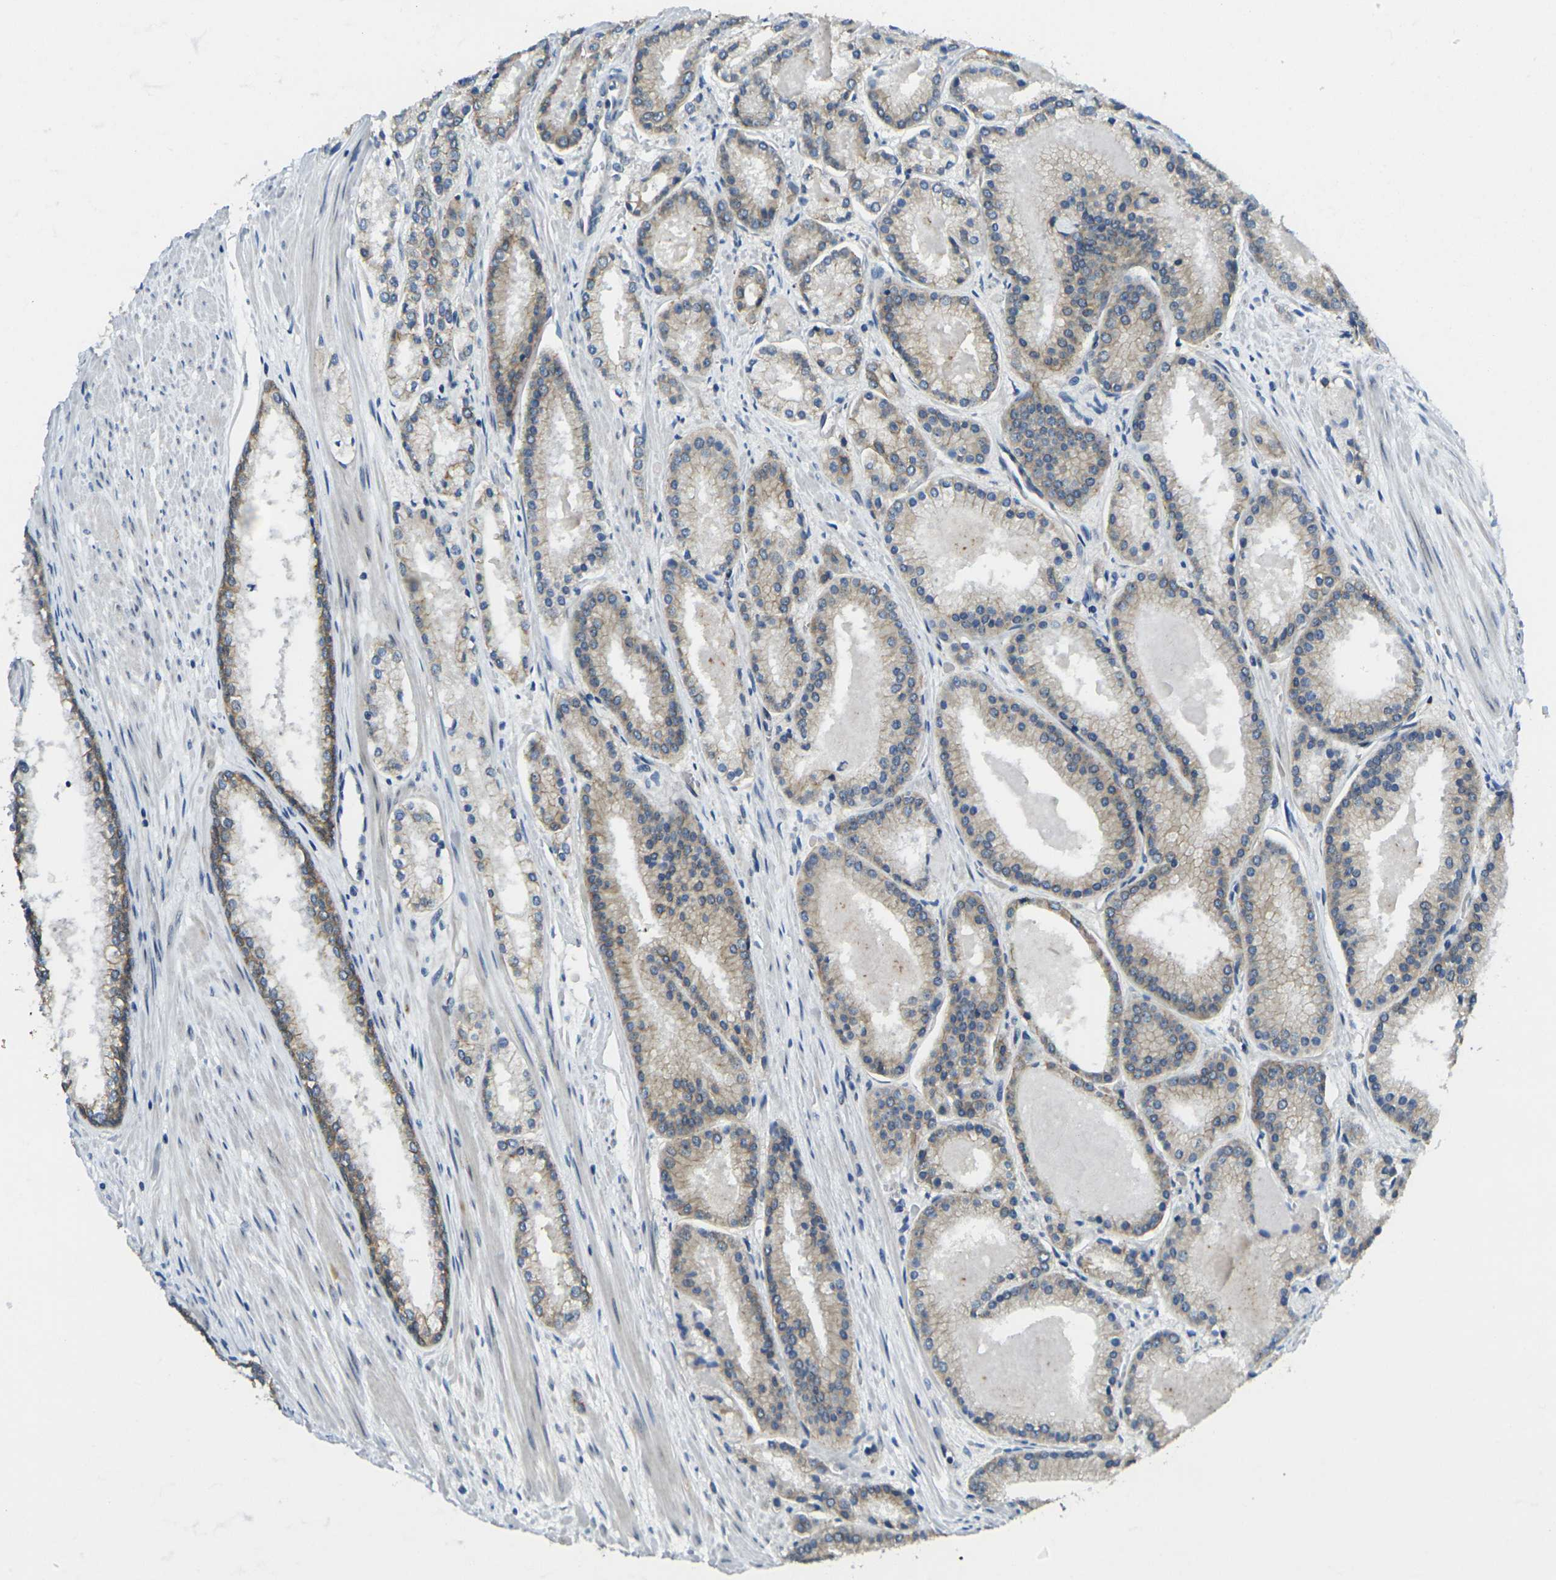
{"staining": {"intensity": "weak", "quantity": "<25%", "location": "cytoplasmic/membranous"}, "tissue": "prostate cancer", "cell_type": "Tumor cells", "image_type": "cancer", "snomed": [{"axis": "morphology", "description": "Adenocarcinoma, Low grade"}, {"axis": "topography", "description": "Prostate"}], "caption": "This is an immunohistochemistry image of human prostate cancer (low-grade adenocarcinoma). There is no positivity in tumor cells.", "gene": "RHBDD1", "patient": {"sex": "male", "age": 59}}